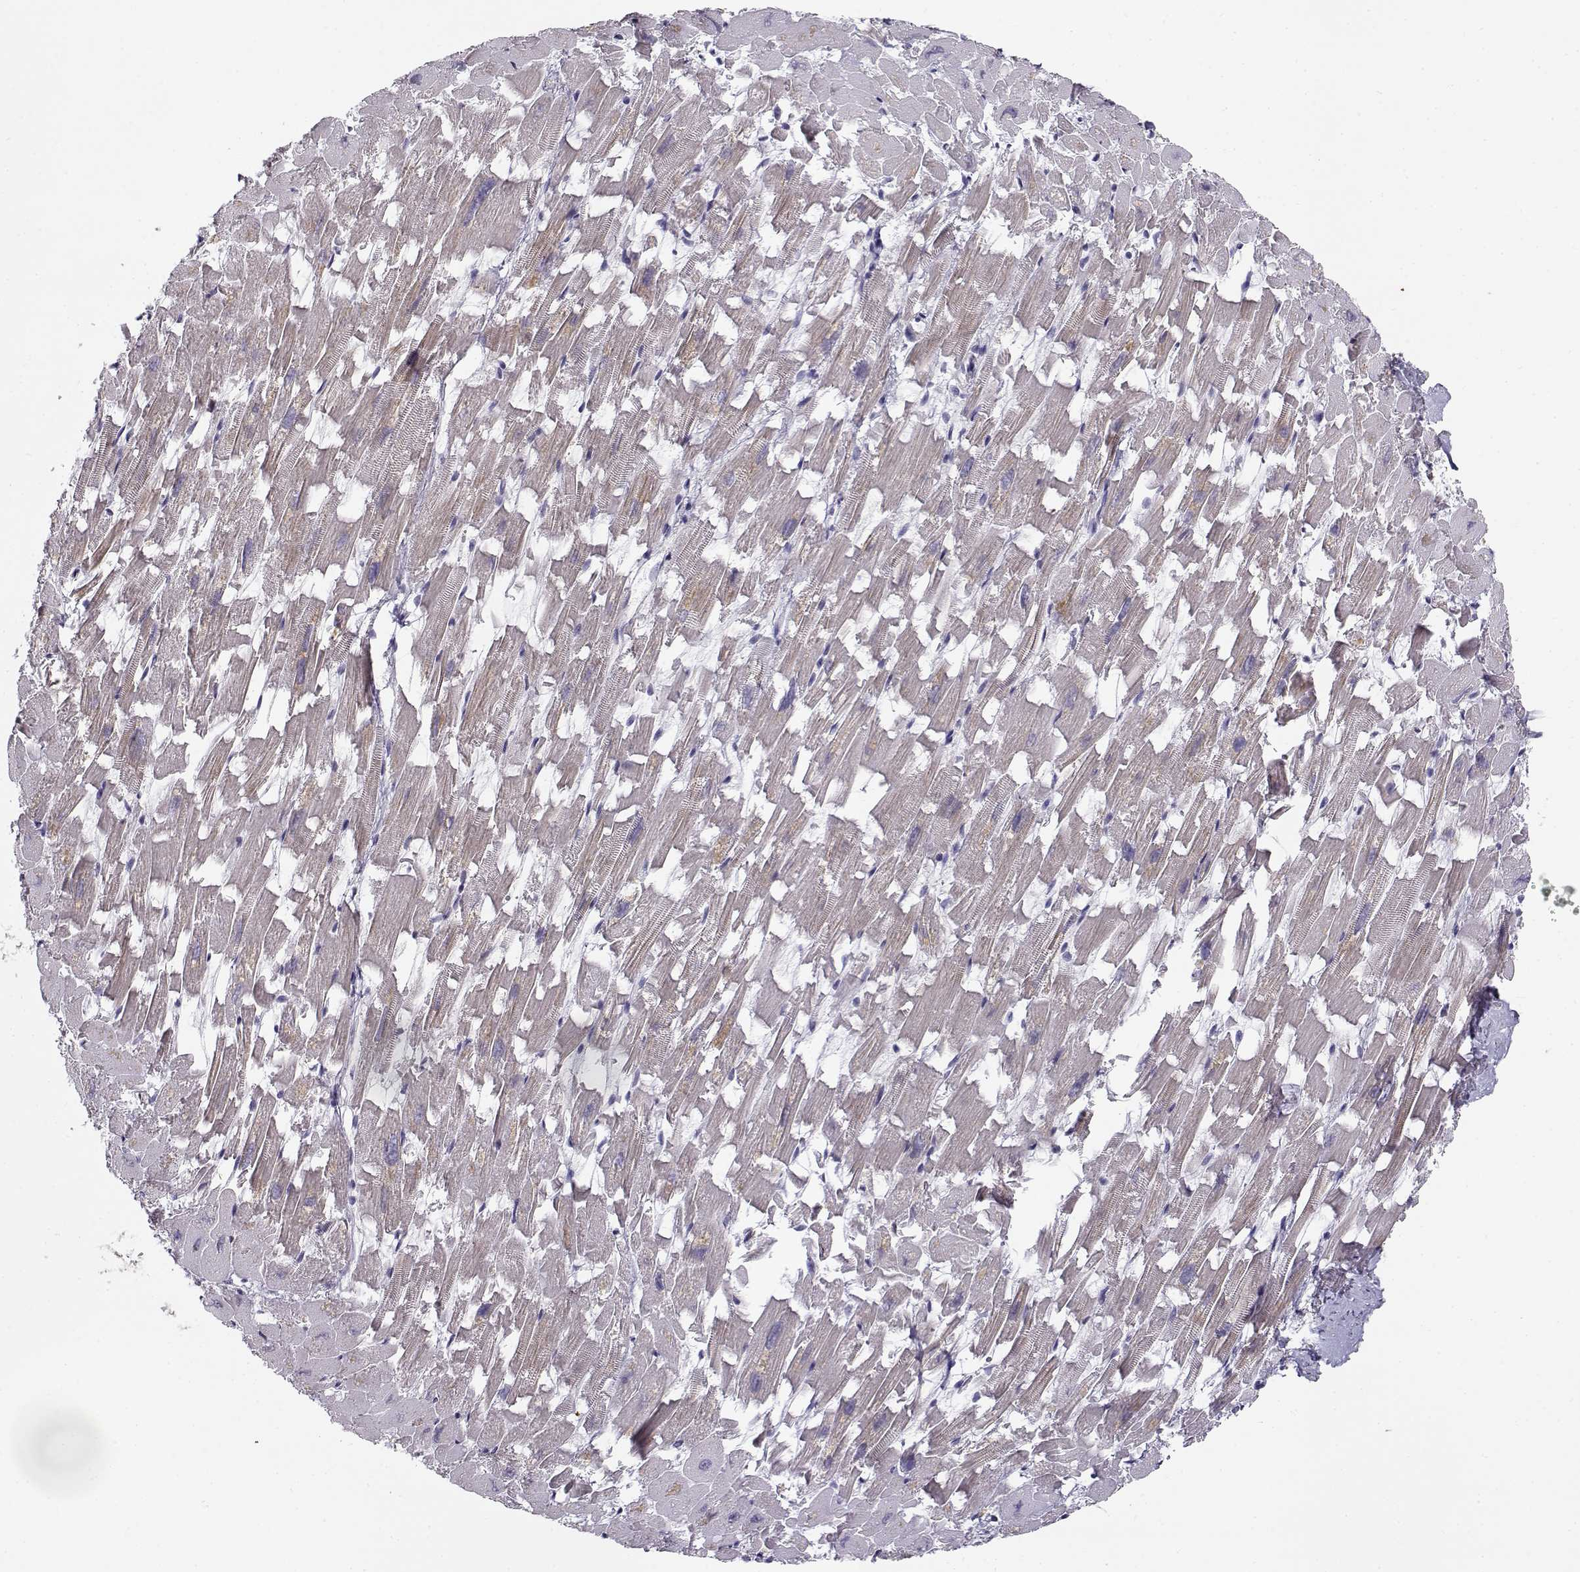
{"staining": {"intensity": "weak", "quantity": "<25%", "location": "cytoplasmic/membranous"}, "tissue": "heart muscle", "cell_type": "Cardiomyocytes", "image_type": "normal", "snomed": [{"axis": "morphology", "description": "Normal tissue, NOS"}, {"axis": "topography", "description": "Heart"}], "caption": "Immunohistochemistry (IHC) photomicrograph of benign heart muscle: human heart muscle stained with DAB displays no significant protein expression in cardiomyocytes.", "gene": "NPW", "patient": {"sex": "female", "age": 64}}